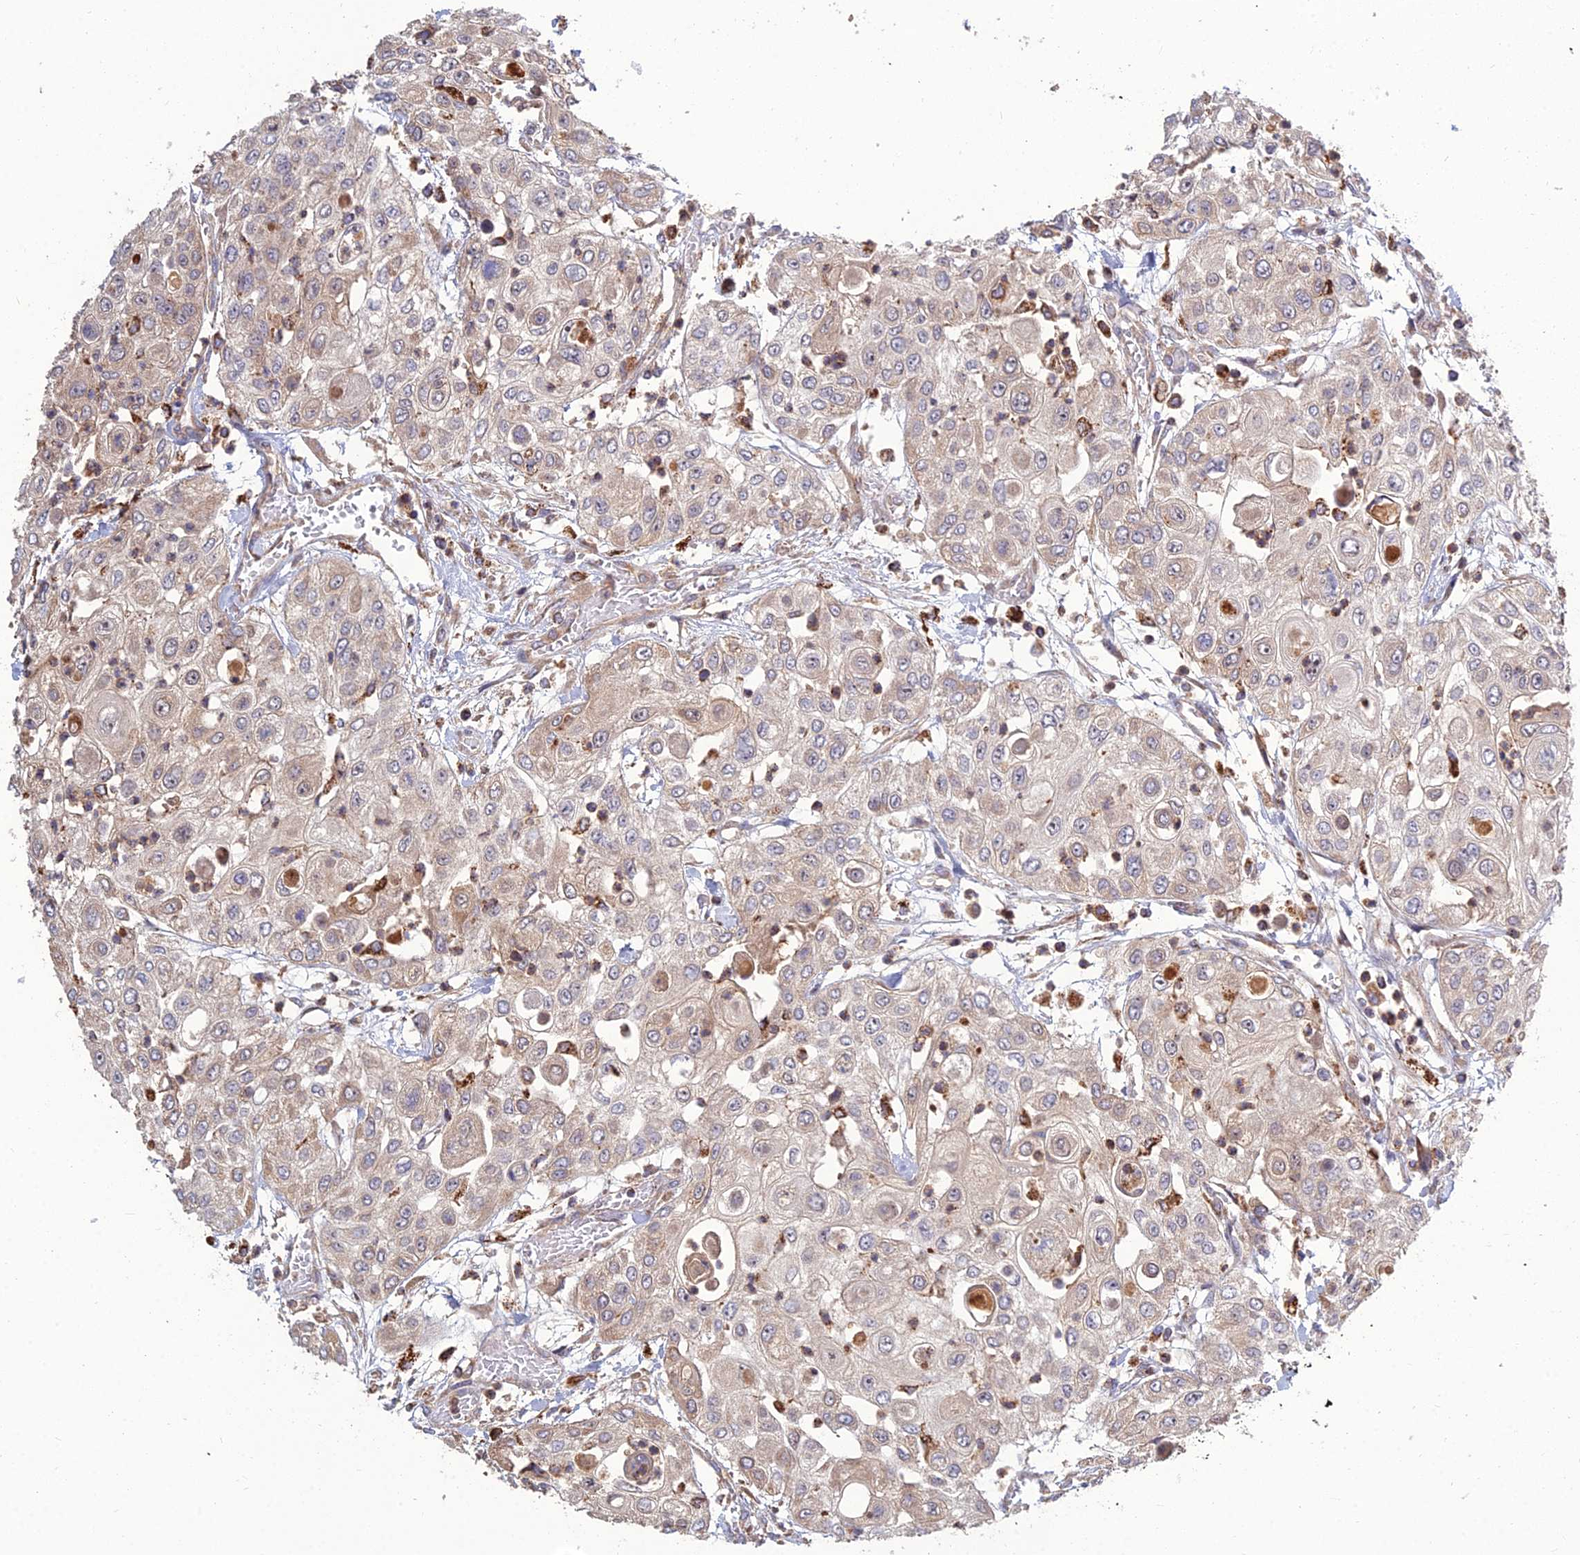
{"staining": {"intensity": "negative", "quantity": "none", "location": "none"}, "tissue": "urothelial cancer", "cell_type": "Tumor cells", "image_type": "cancer", "snomed": [{"axis": "morphology", "description": "Urothelial carcinoma, High grade"}, {"axis": "topography", "description": "Urinary bladder"}], "caption": "Immunohistochemistry photomicrograph of neoplastic tissue: human high-grade urothelial carcinoma stained with DAB (3,3'-diaminobenzidine) reveals no significant protein expression in tumor cells.", "gene": "RIC8B", "patient": {"sex": "female", "age": 79}}